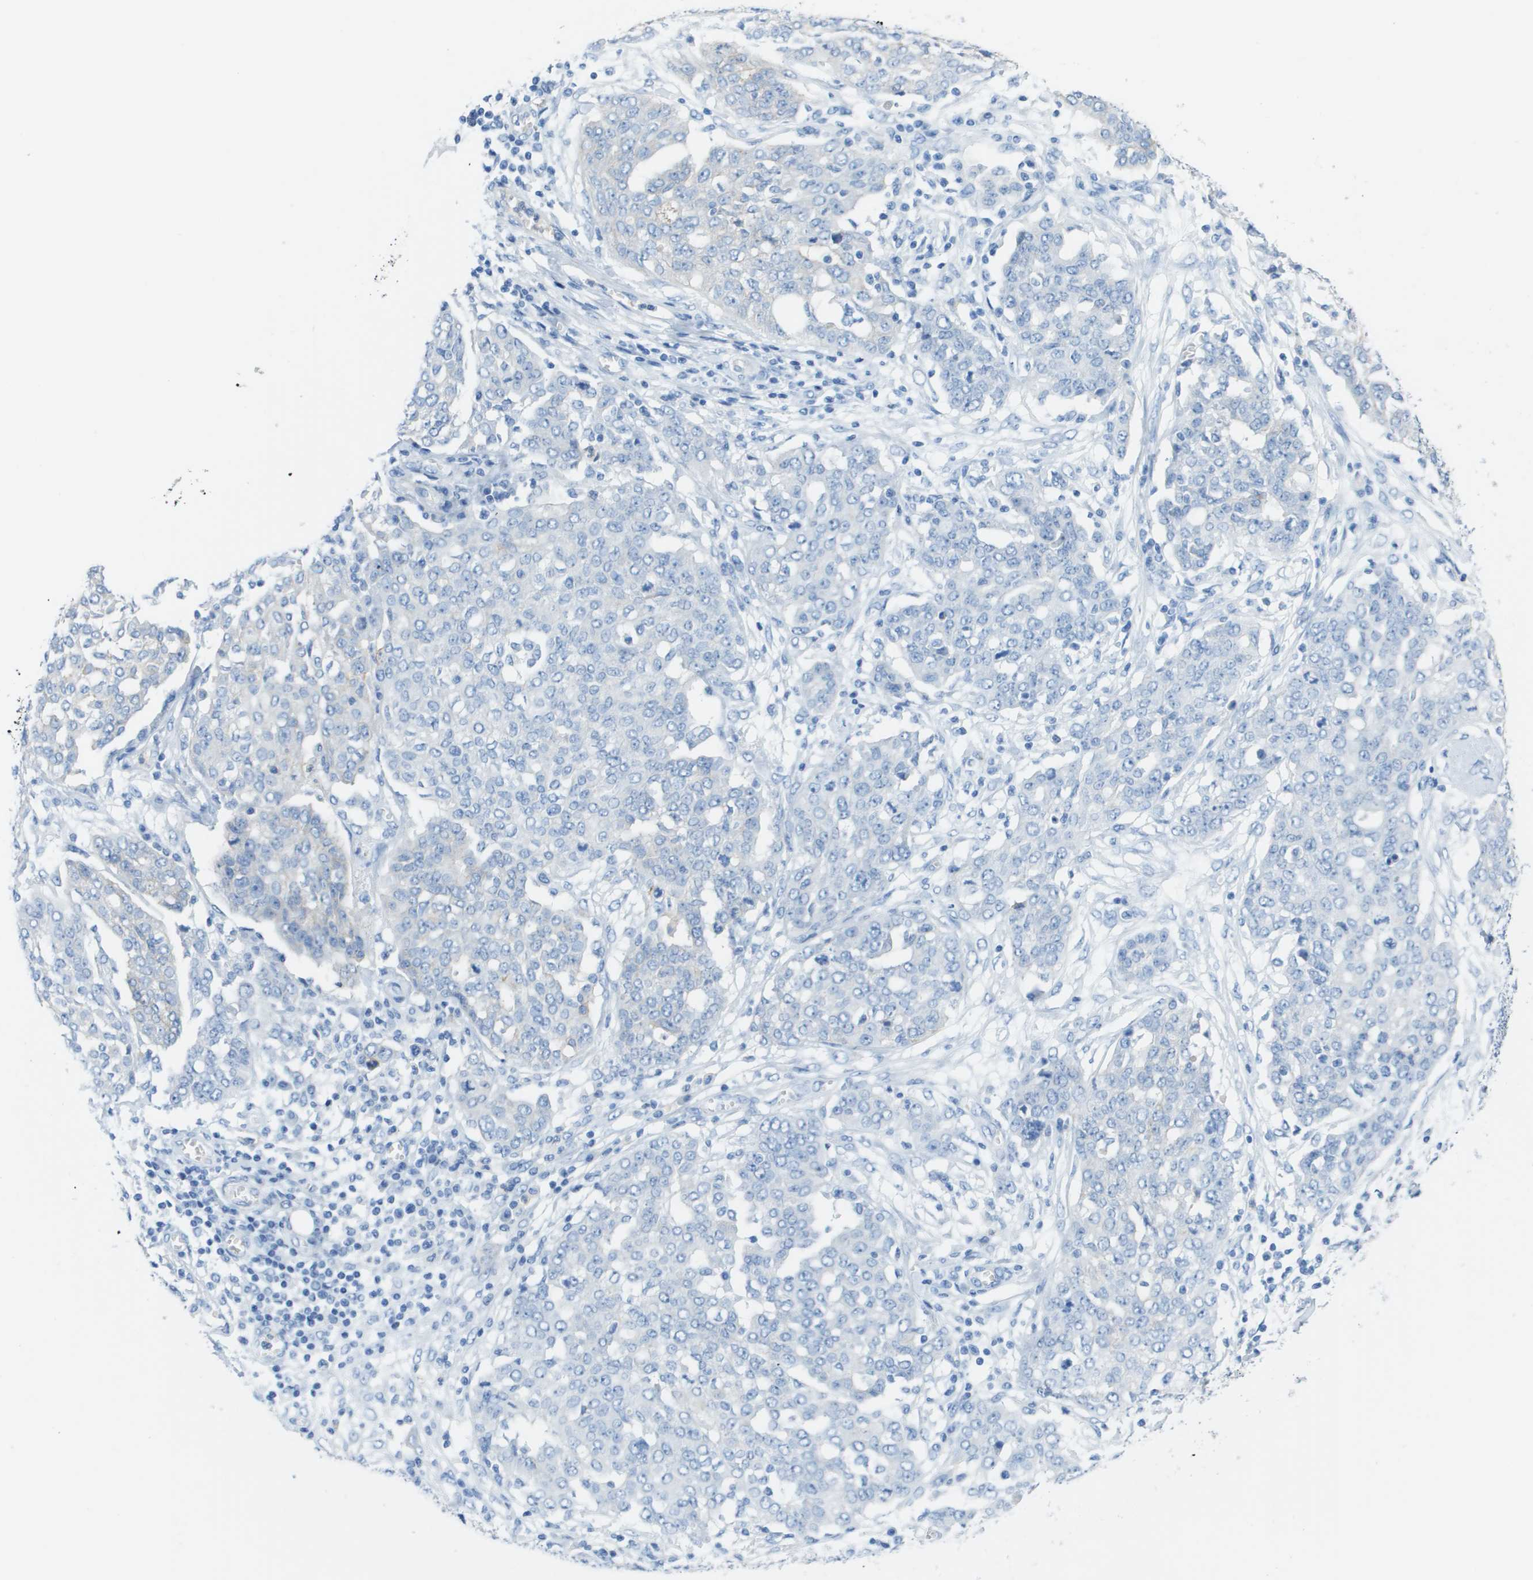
{"staining": {"intensity": "negative", "quantity": "none", "location": "none"}, "tissue": "ovarian cancer", "cell_type": "Tumor cells", "image_type": "cancer", "snomed": [{"axis": "morphology", "description": "Cystadenocarcinoma, serous, NOS"}, {"axis": "topography", "description": "Soft tissue"}, {"axis": "topography", "description": "Ovary"}], "caption": "Tumor cells are negative for protein expression in human ovarian serous cystadenocarcinoma. (Brightfield microscopy of DAB immunohistochemistry (IHC) at high magnification).", "gene": "CD46", "patient": {"sex": "female", "age": 57}}